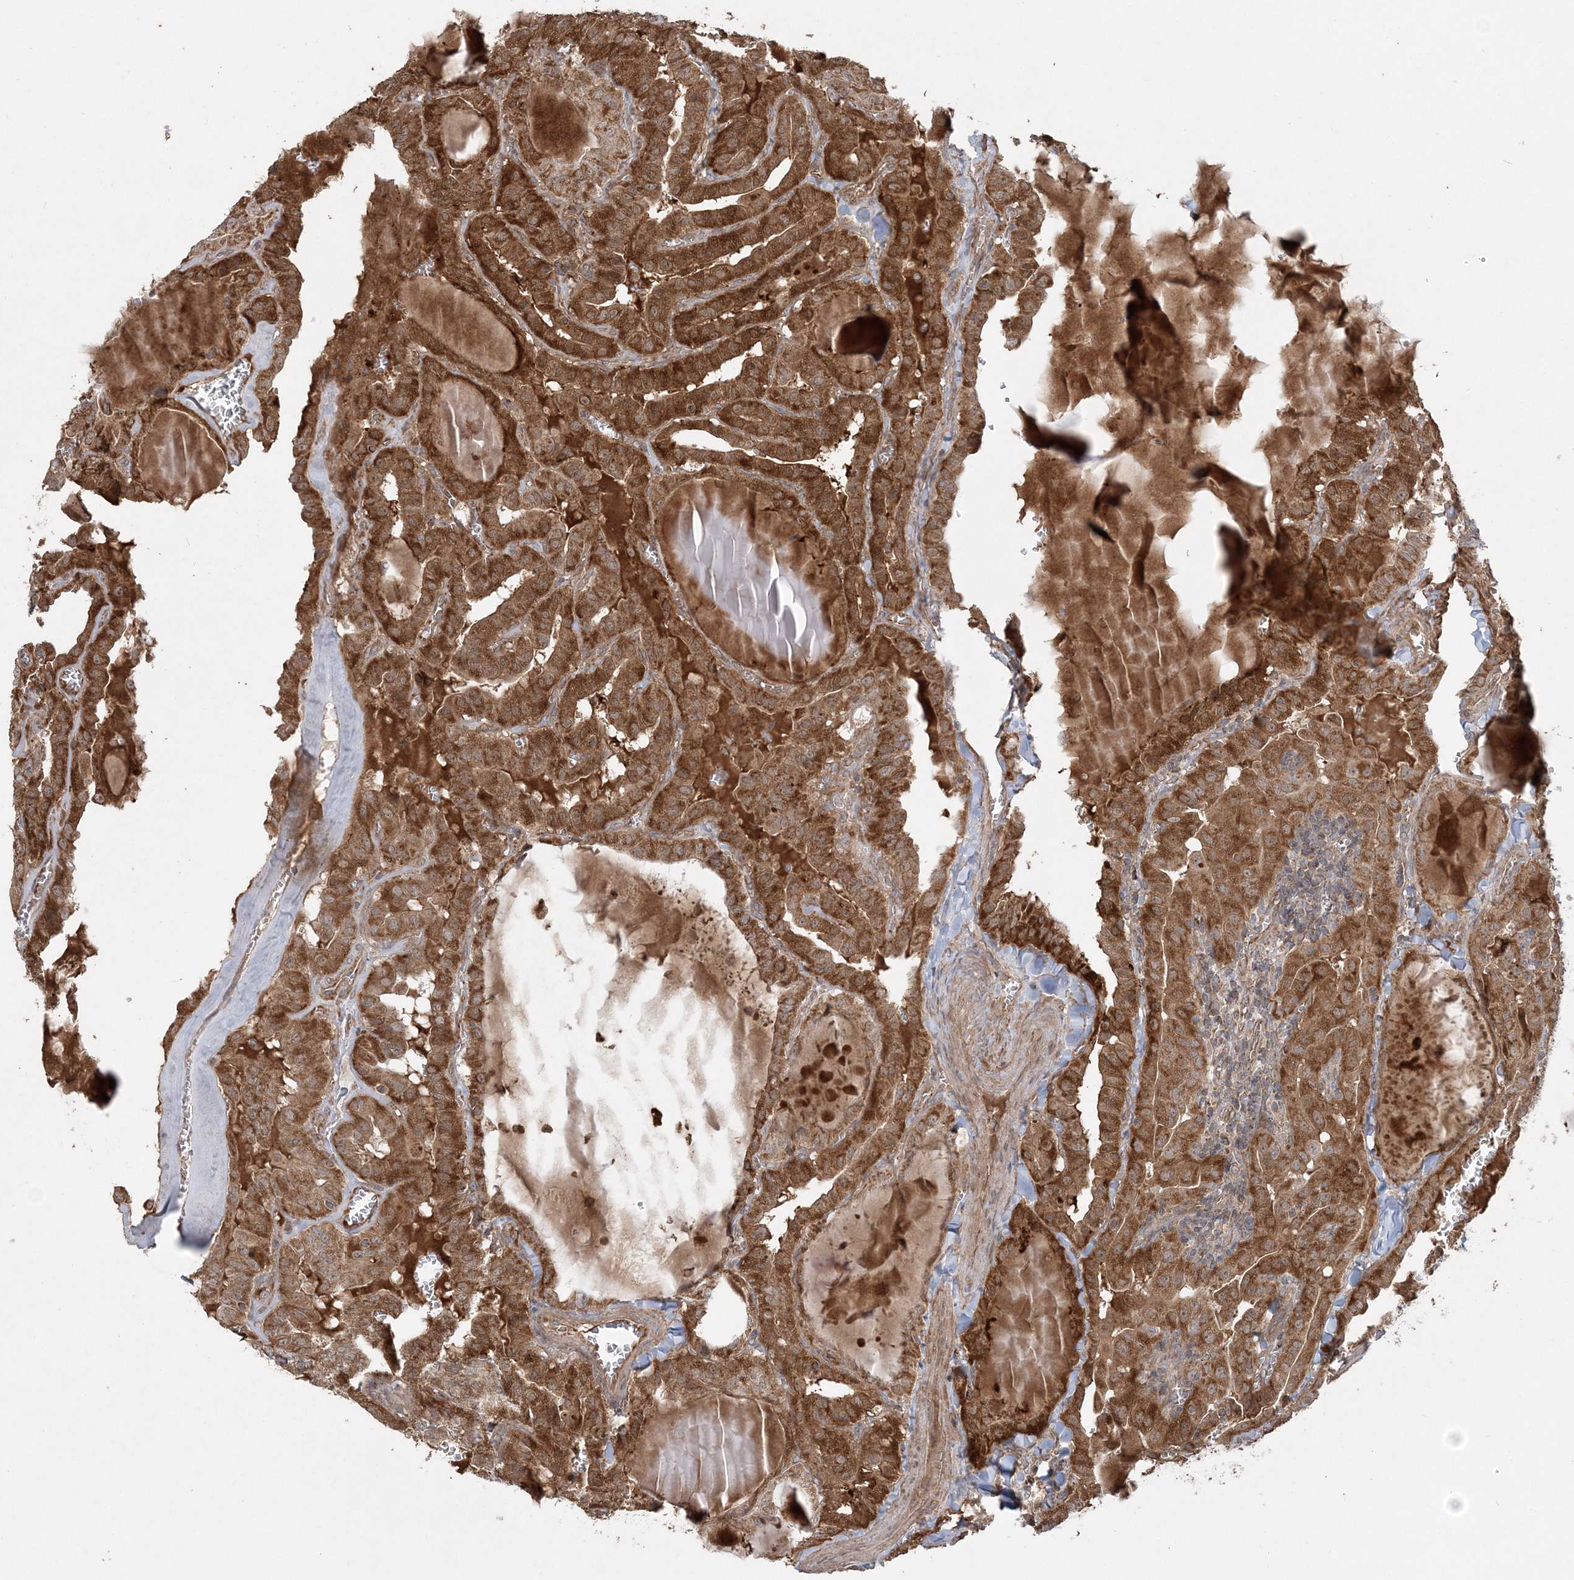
{"staining": {"intensity": "strong", "quantity": ">75%", "location": "cytoplasmic/membranous"}, "tissue": "thyroid cancer", "cell_type": "Tumor cells", "image_type": "cancer", "snomed": [{"axis": "morphology", "description": "Papillary adenocarcinoma, NOS"}, {"axis": "topography", "description": "Thyroid gland"}], "caption": "Strong cytoplasmic/membranous positivity is identified in about >75% of tumor cells in thyroid cancer (papillary adenocarcinoma).", "gene": "SCLT1", "patient": {"sex": "male", "age": 52}}